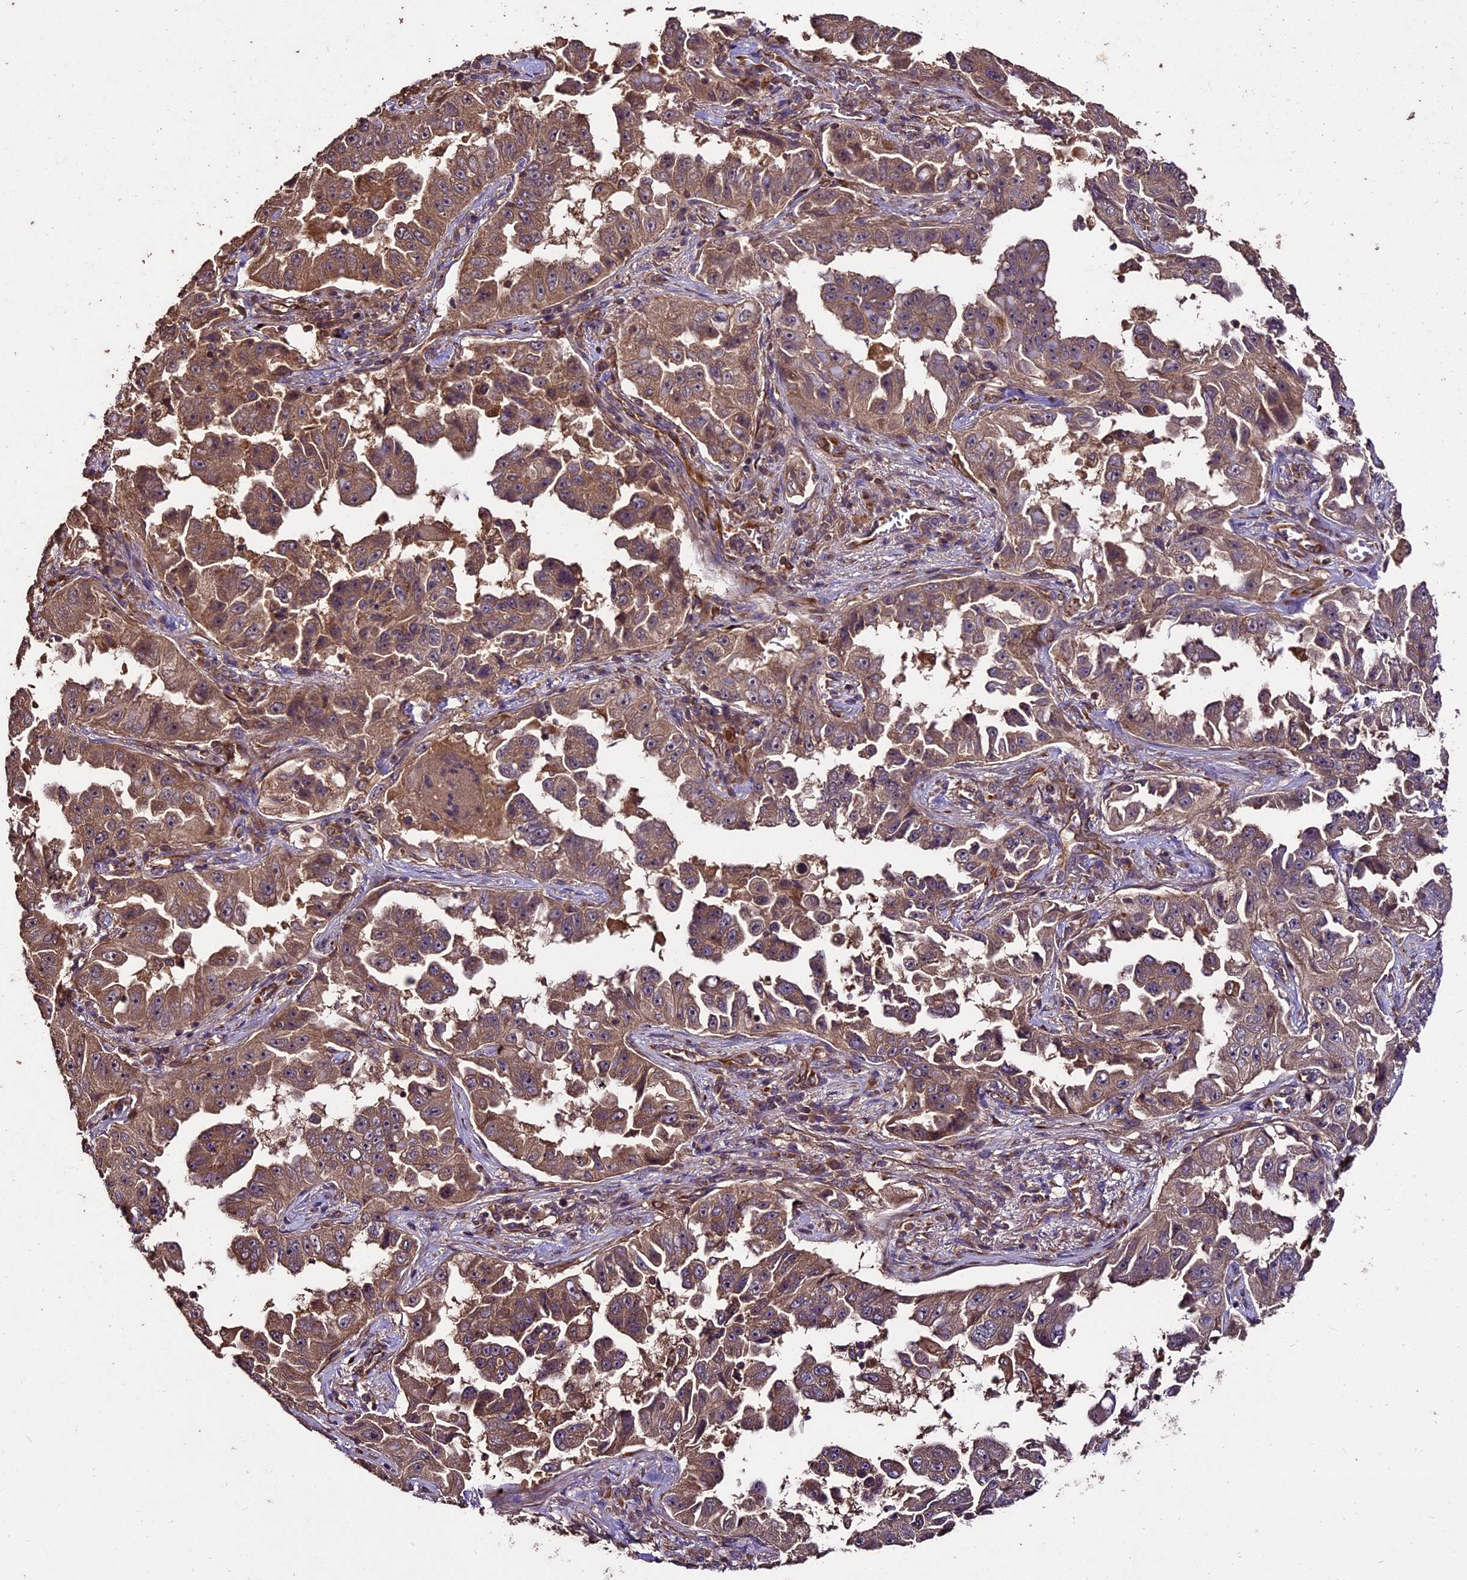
{"staining": {"intensity": "moderate", "quantity": ">75%", "location": "cytoplasmic/membranous"}, "tissue": "lung cancer", "cell_type": "Tumor cells", "image_type": "cancer", "snomed": [{"axis": "morphology", "description": "Adenocarcinoma, NOS"}, {"axis": "topography", "description": "Lung"}], "caption": "A medium amount of moderate cytoplasmic/membranous expression is identified in about >75% of tumor cells in adenocarcinoma (lung) tissue.", "gene": "TTLL10", "patient": {"sex": "female", "age": 51}}